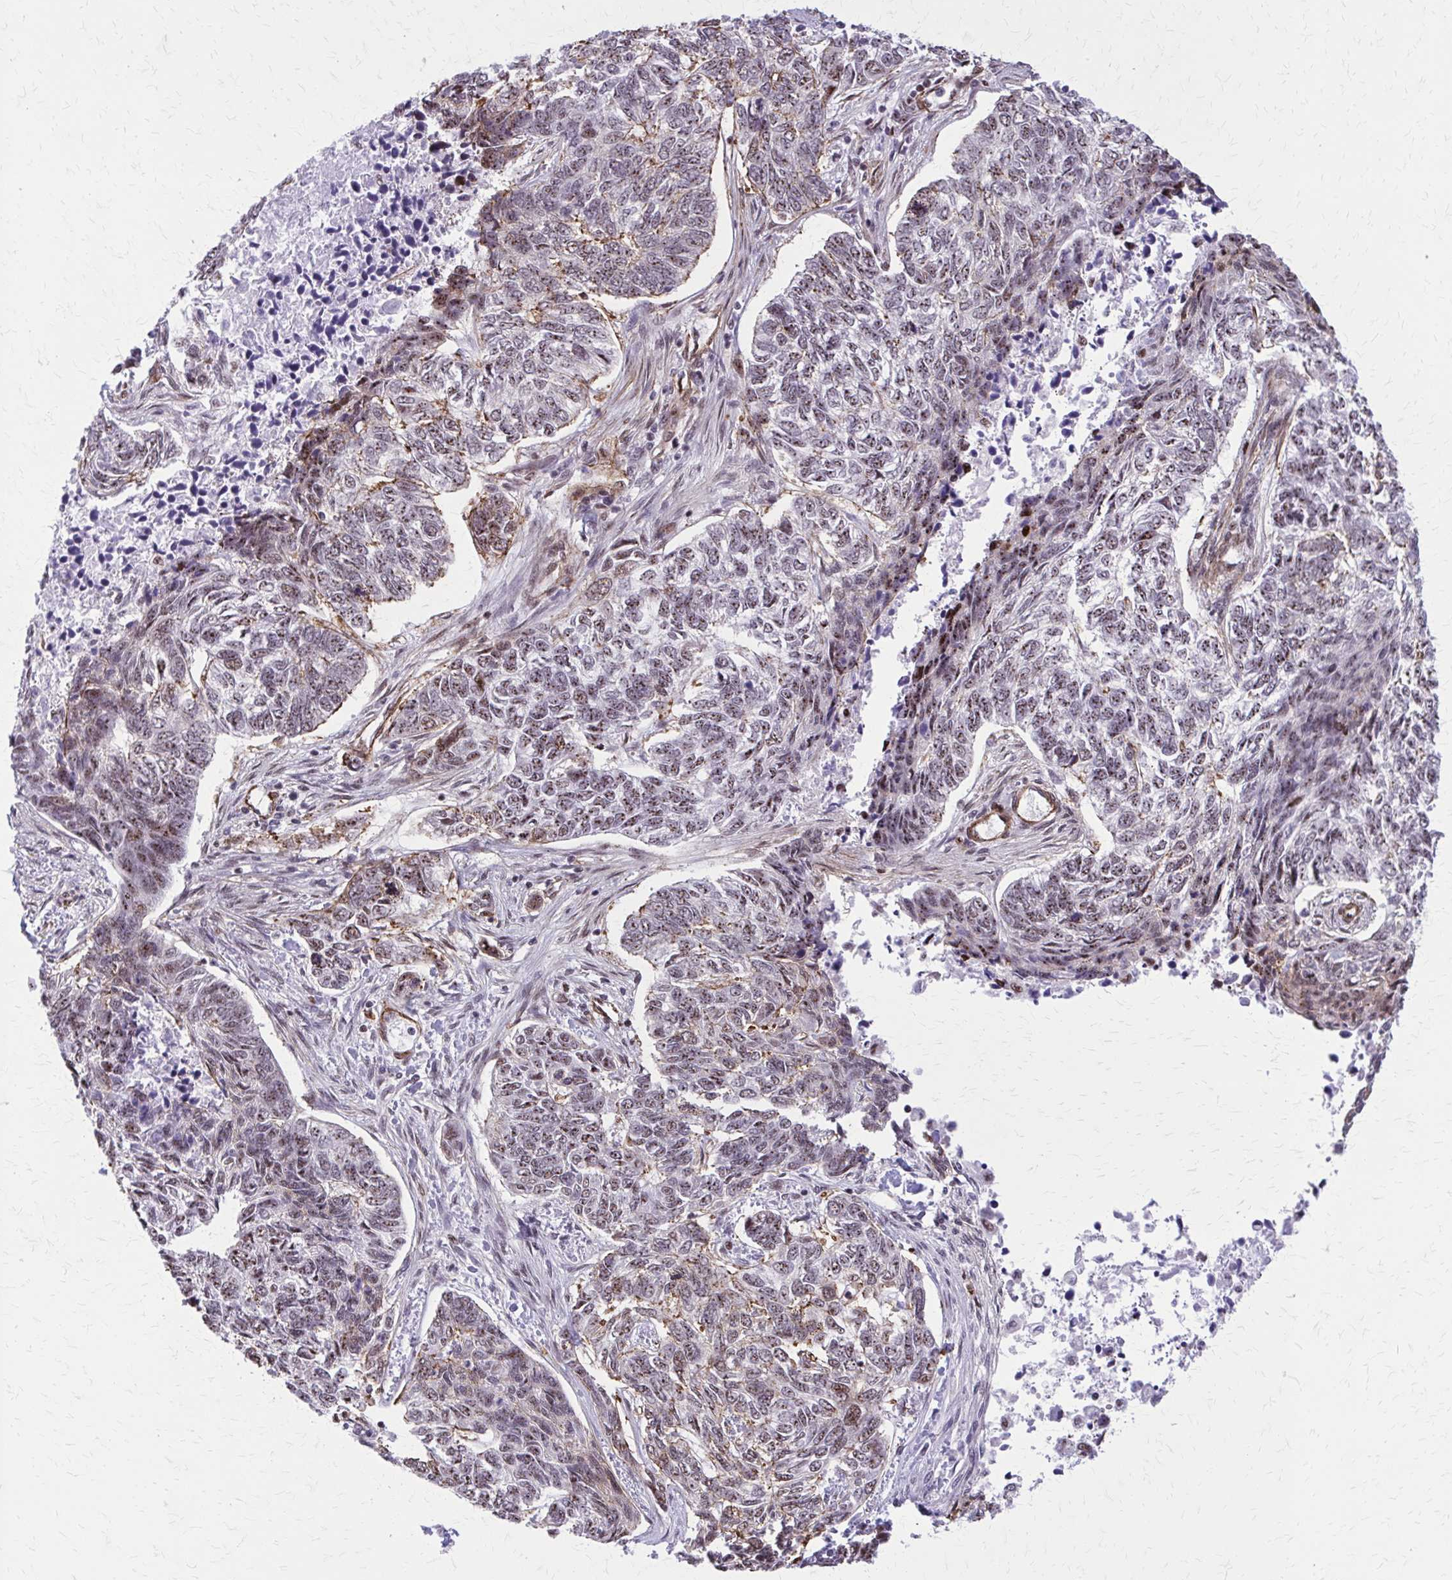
{"staining": {"intensity": "weak", "quantity": ">75%", "location": "nuclear"}, "tissue": "skin cancer", "cell_type": "Tumor cells", "image_type": "cancer", "snomed": [{"axis": "morphology", "description": "Basal cell carcinoma"}, {"axis": "topography", "description": "Skin"}], "caption": "IHC of skin basal cell carcinoma reveals low levels of weak nuclear positivity in approximately >75% of tumor cells.", "gene": "NRBF2", "patient": {"sex": "female", "age": 65}}